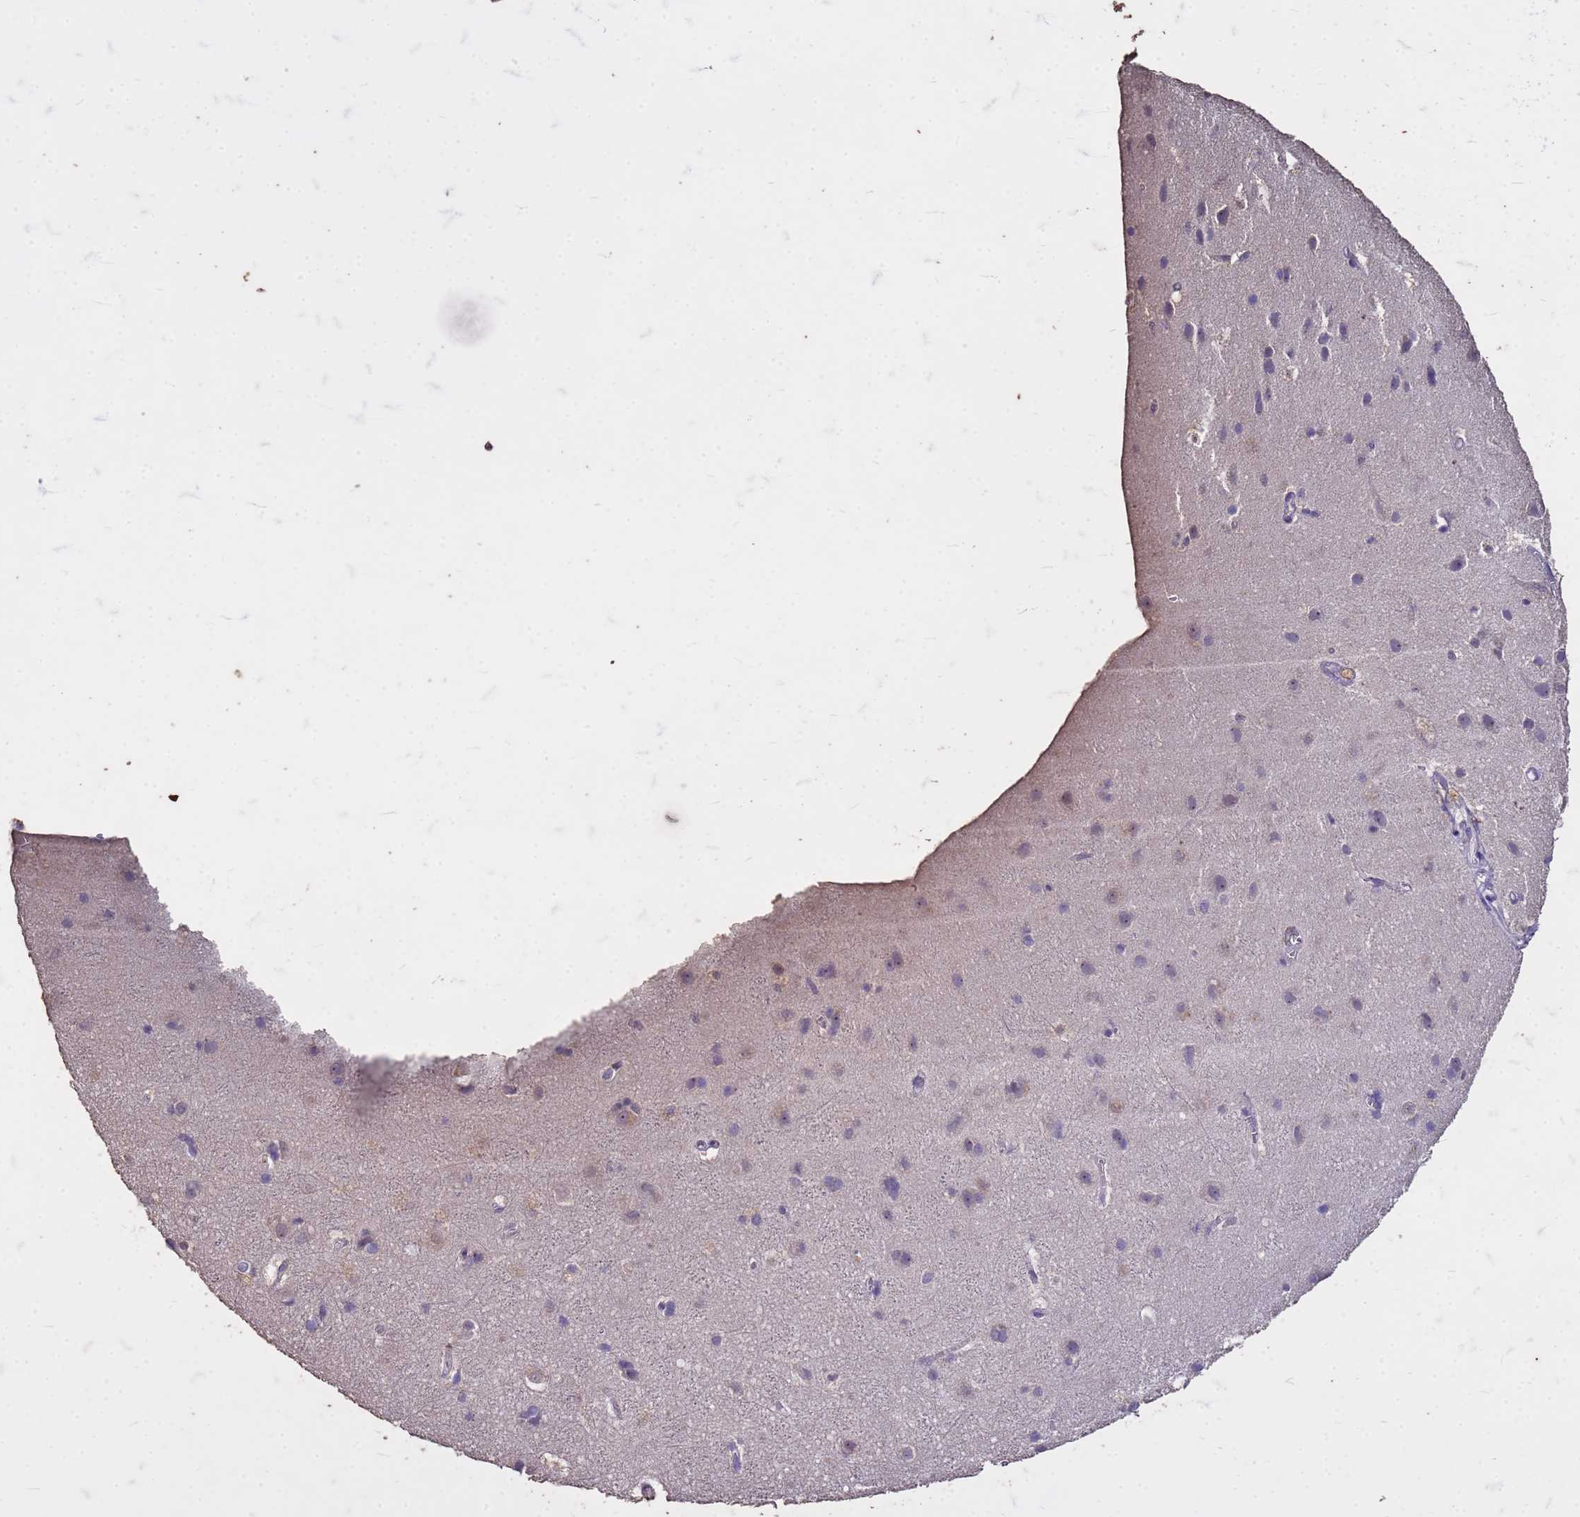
{"staining": {"intensity": "negative", "quantity": "none", "location": "none"}, "tissue": "cerebral cortex", "cell_type": "Endothelial cells", "image_type": "normal", "snomed": [{"axis": "morphology", "description": "Normal tissue, NOS"}, {"axis": "topography", "description": "Cerebral cortex"}], "caption": "Endothelial cells show no significant staining in unremarkable cerebral cortex. (DAB IHC visualized using brightfield microscopy, high magnification).", "gene": "FAM184B", "patient": {"sex": "male", "age": 54}}